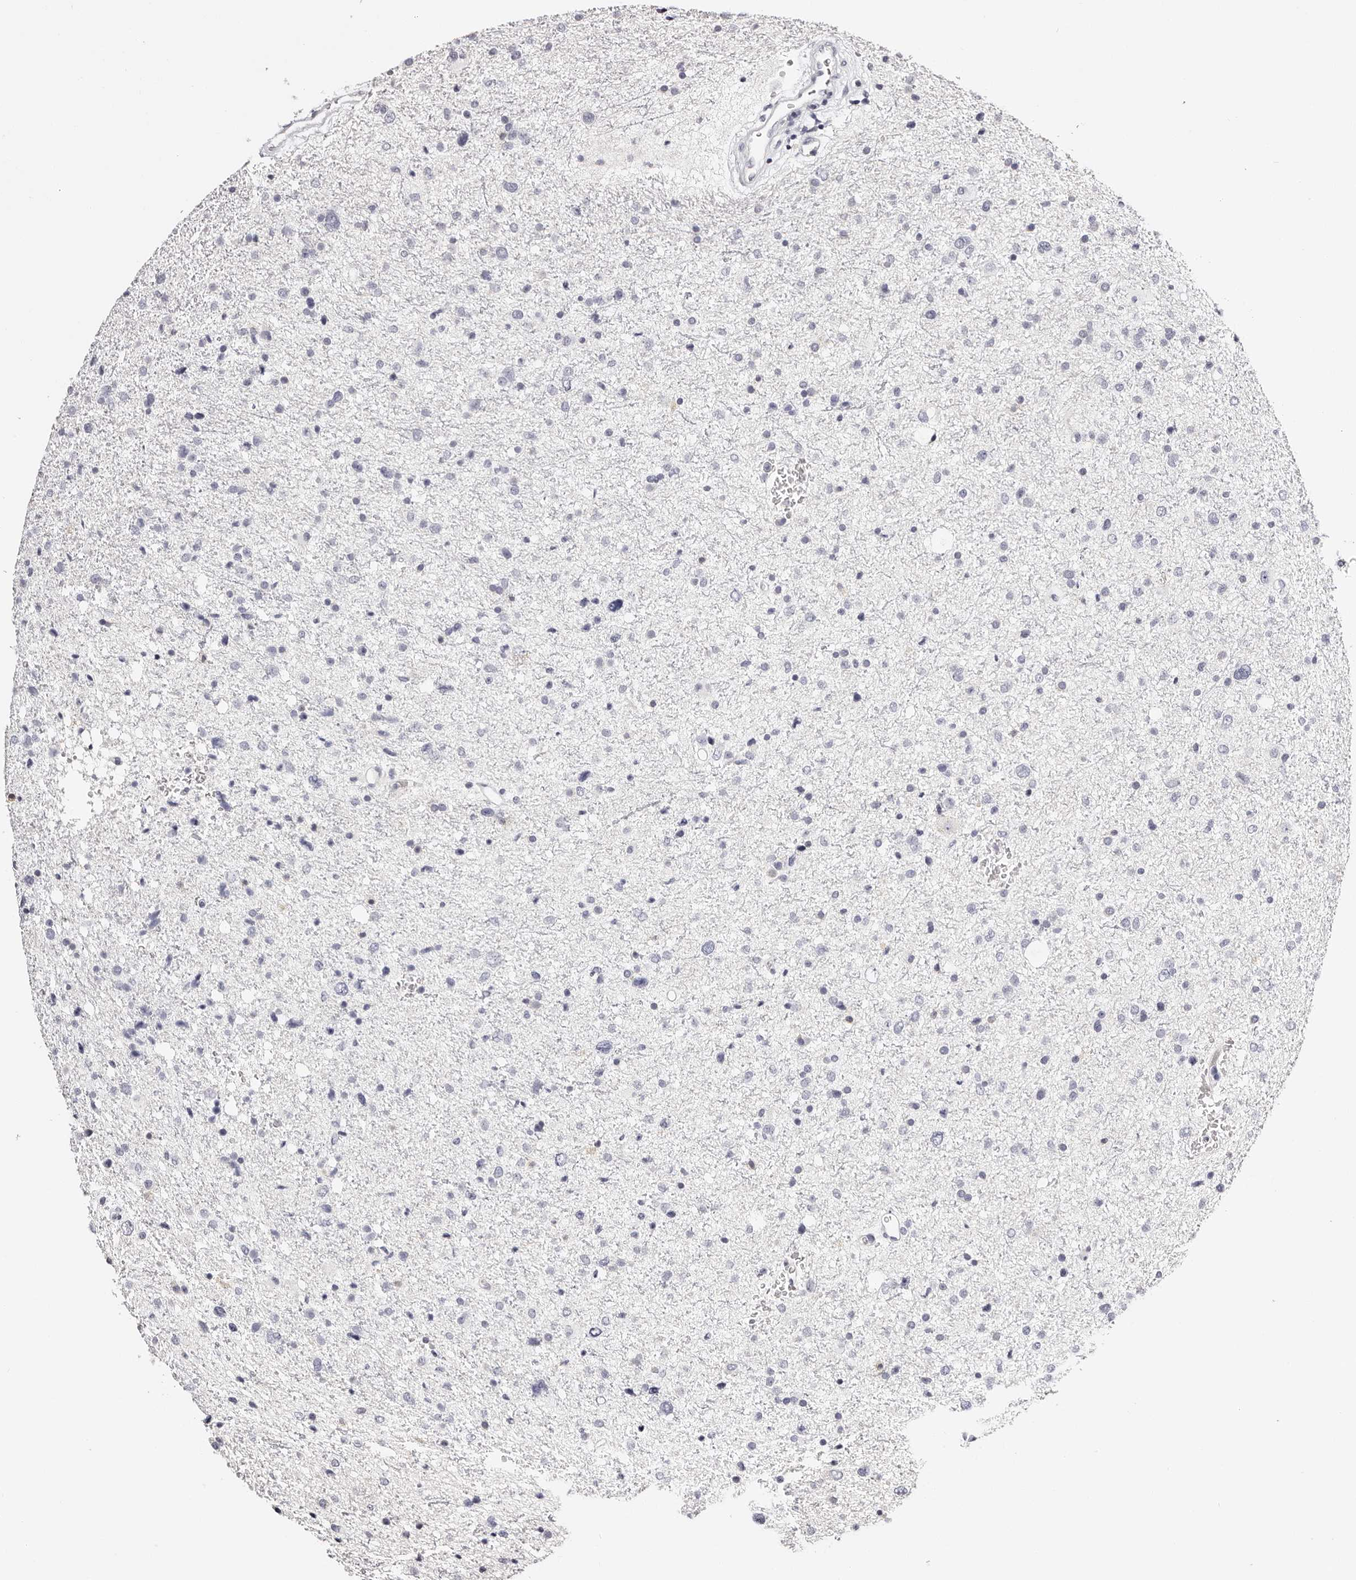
{"staining": {"intensity": "negative", "quantity": "none", "location": "none"}, "tissue": "glioma", "cell_type": "Tumor cells", "image_type": "cancer", "snomed": [{"axis": "morphology", "description": "Glioma, malignant, Low grade"}, {"axis": "topography", "description": "Brain"}], "caption": "Tumor cells are negative for brown protein staining in malignant glioma (low-grade).", "gene": "ROM1", "patient": {"sex": "female", "age": 37}}